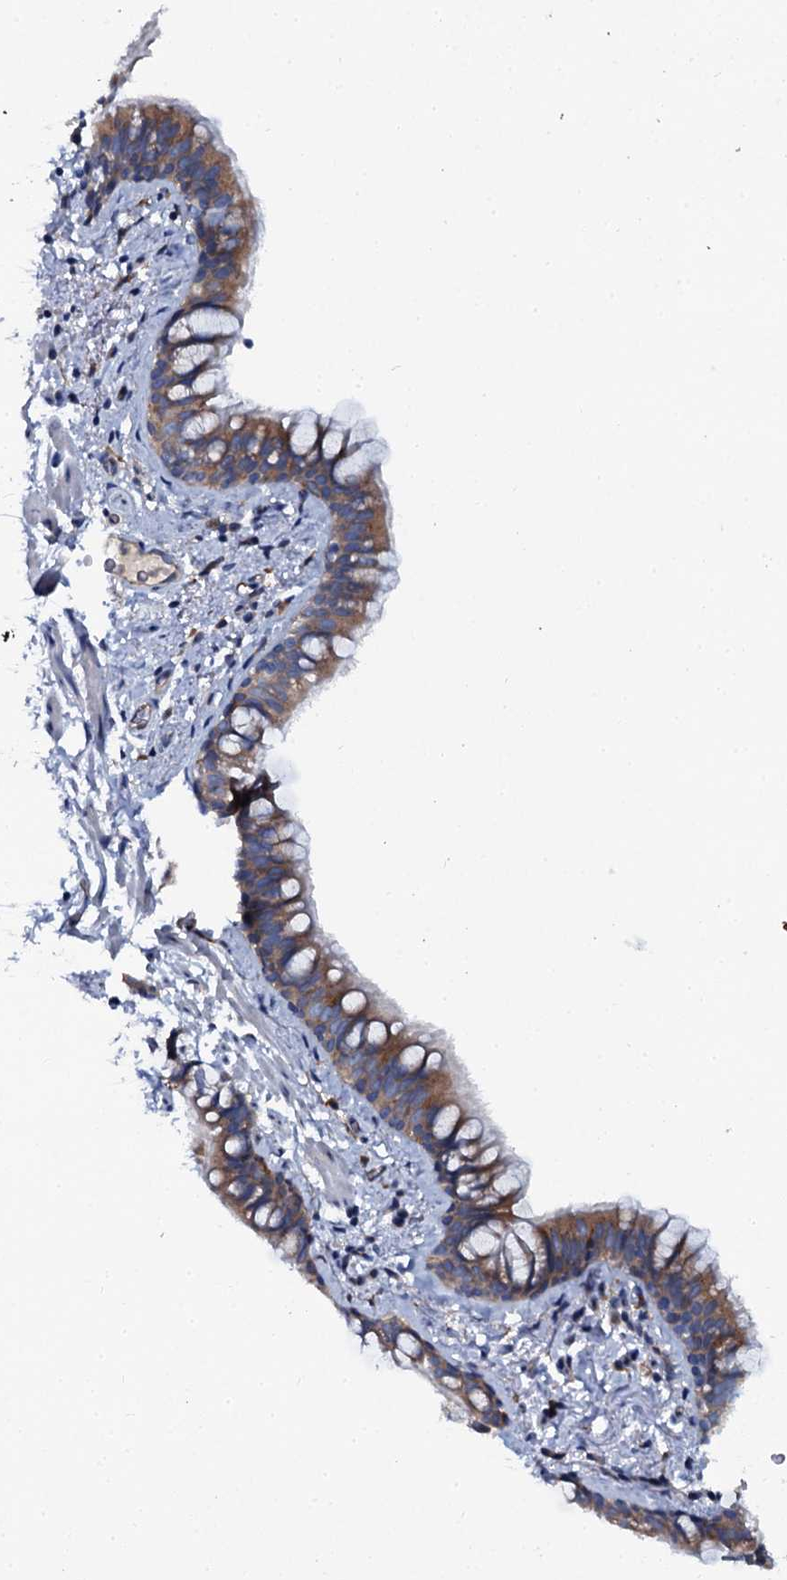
{"staining": {"intensity": "moderate", "quantity": ">75%", "location": "cytoplasmic/membranous"}, "tissue": "bronchus", "cell_type": "Respiratory epithelial cells", "image_type": "normal", "snomed": [{"axis": "morphology", "description": "Normal tissue, NOS"}, {"axis": "topography", "description": "Cartilage tissue"}, {"axis": "topography", "description": "Bronchus"}], "caption": "Respiratory epithelial cells demonstrate medium levels of moderate cytoplasmic/membranous expression in approximately >75% of cells in normal human bronchus. Nuclei are stained in blue.", "gene": "OTOL1", "patient": {"sex": "female", "age": 36}}